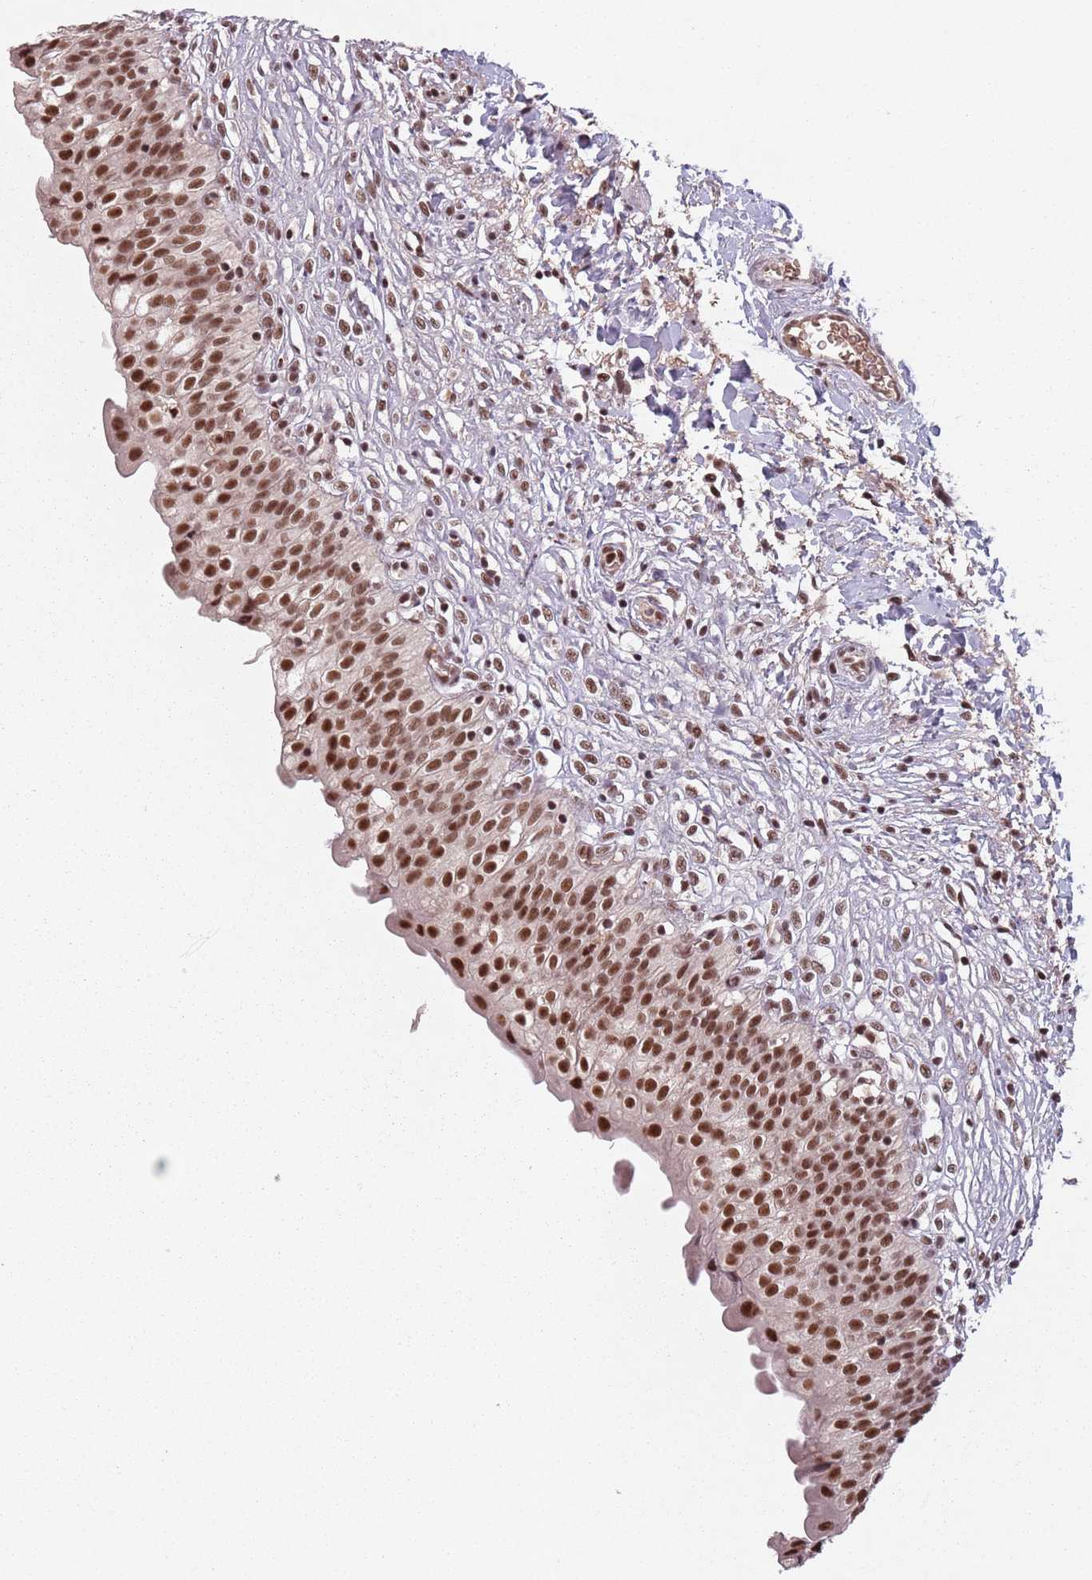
{"staining": {"intensity": "strong", "quantity": ">75%", "location": "nuclear"}, "tissue": "urinary bladder", "cell_type": "Urothelial cells", "image_type": "normal", "snomed": [{"axis": "morphology", "description": "Normal tissue, NOS"}, {"axis": "topography", "description": "Urinary bladder"}], "caption": "Benign urinary bladder shows strong nuclear positivity in about >75% of urothelial cells, visualized by immunohistochemistry. (brown staining indicates protein expression, while blue staining denotes nuclei).", "gene": "NCBP1", "patient": {"sex": "male", "age": 55}}